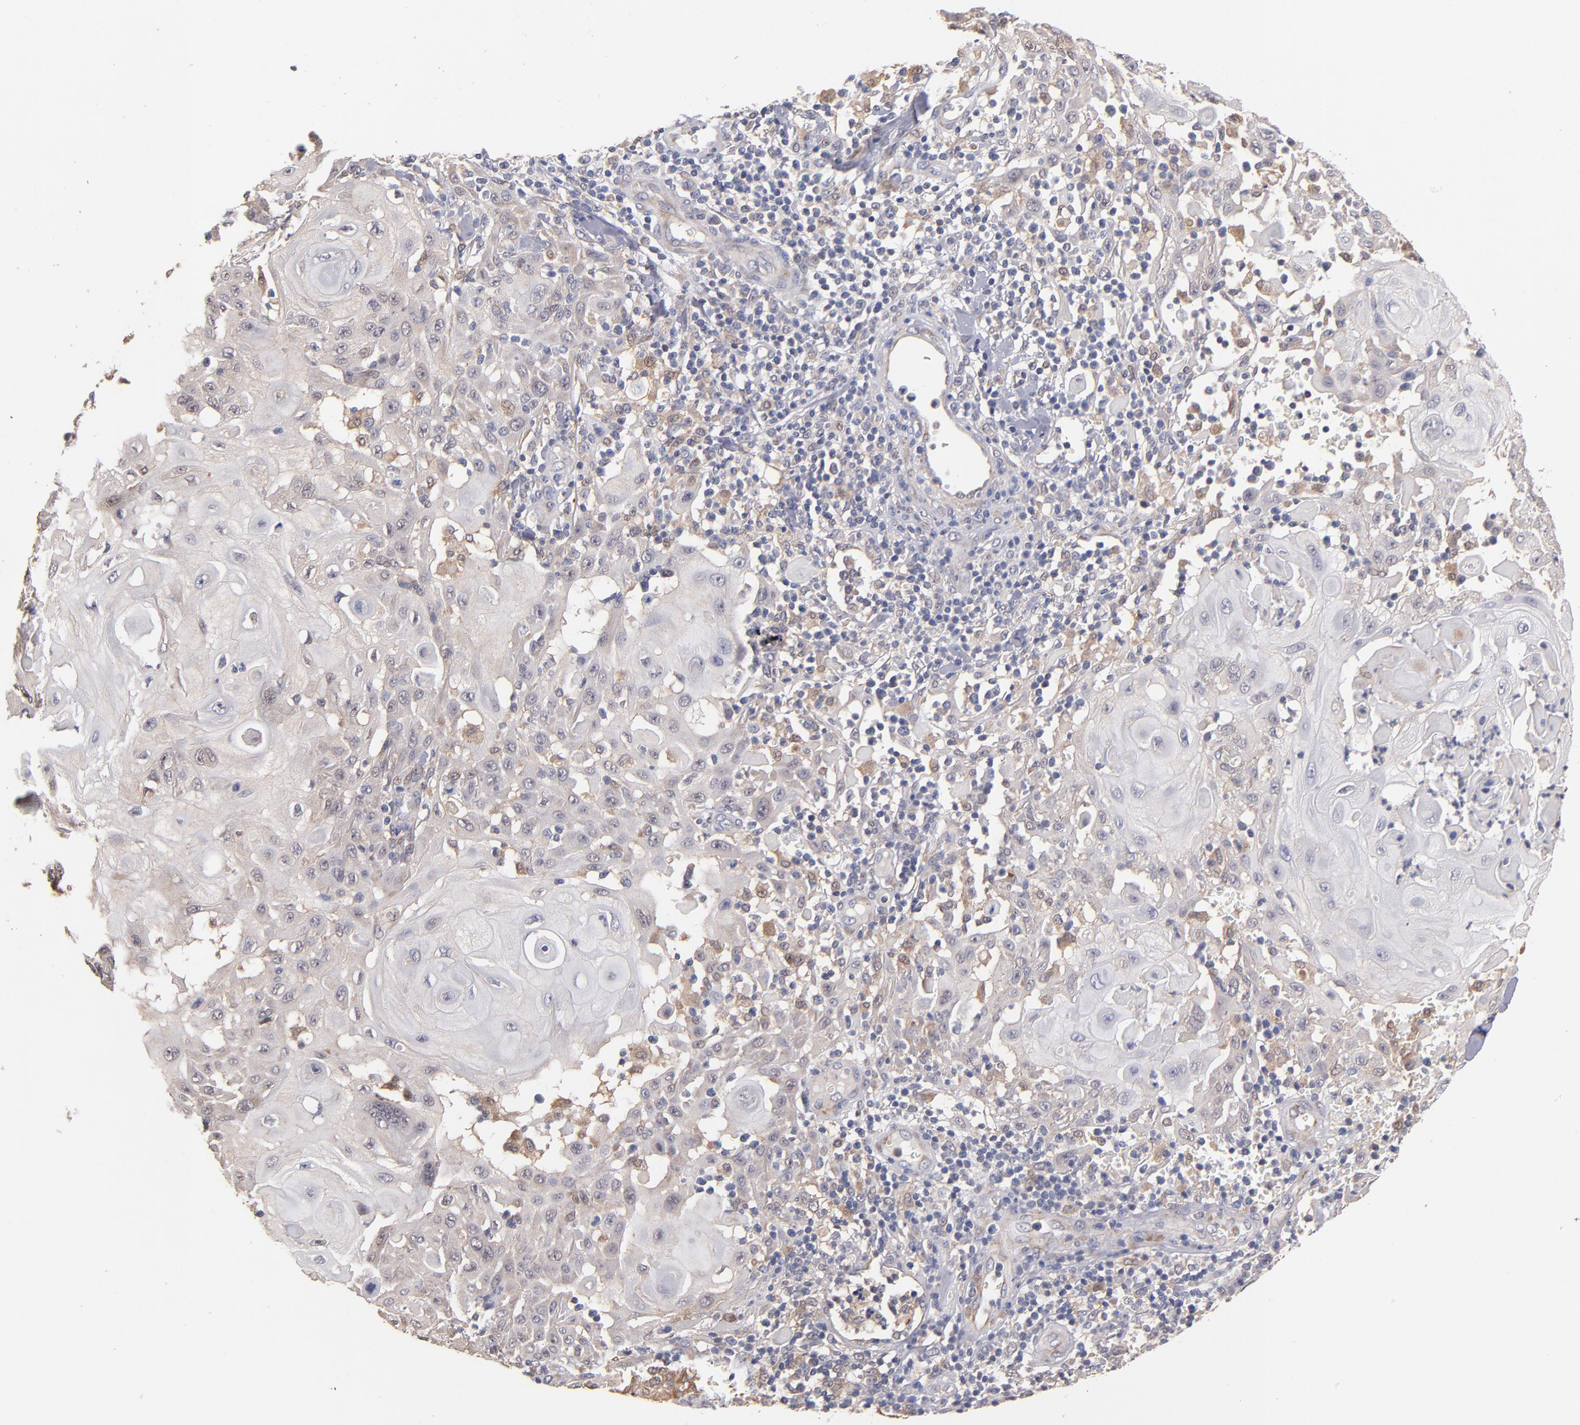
{"staining": {"intensity": "weak", "quantity": "<25%", "location": "cytoplasmic/membranous"}, "tissue": "skin cancer", "cell_type": "Tumor cells", "image_type": "cancer", "snomed": [{"axis": "morphology", "description": "Squamous cell carcinoma, NOS"}, {"axis": "topography", "description": "Skin"}], "caption": "The photomicrograph displays no significant positivity in tumor cells of skin cancer (squamous cell carcinoma). The staining is performed using DAB brown chromogen with nuclei counter-stained in using hematoxylin.", "gene": "GMFG", "patient": {"sex": "male", "age": 24}}